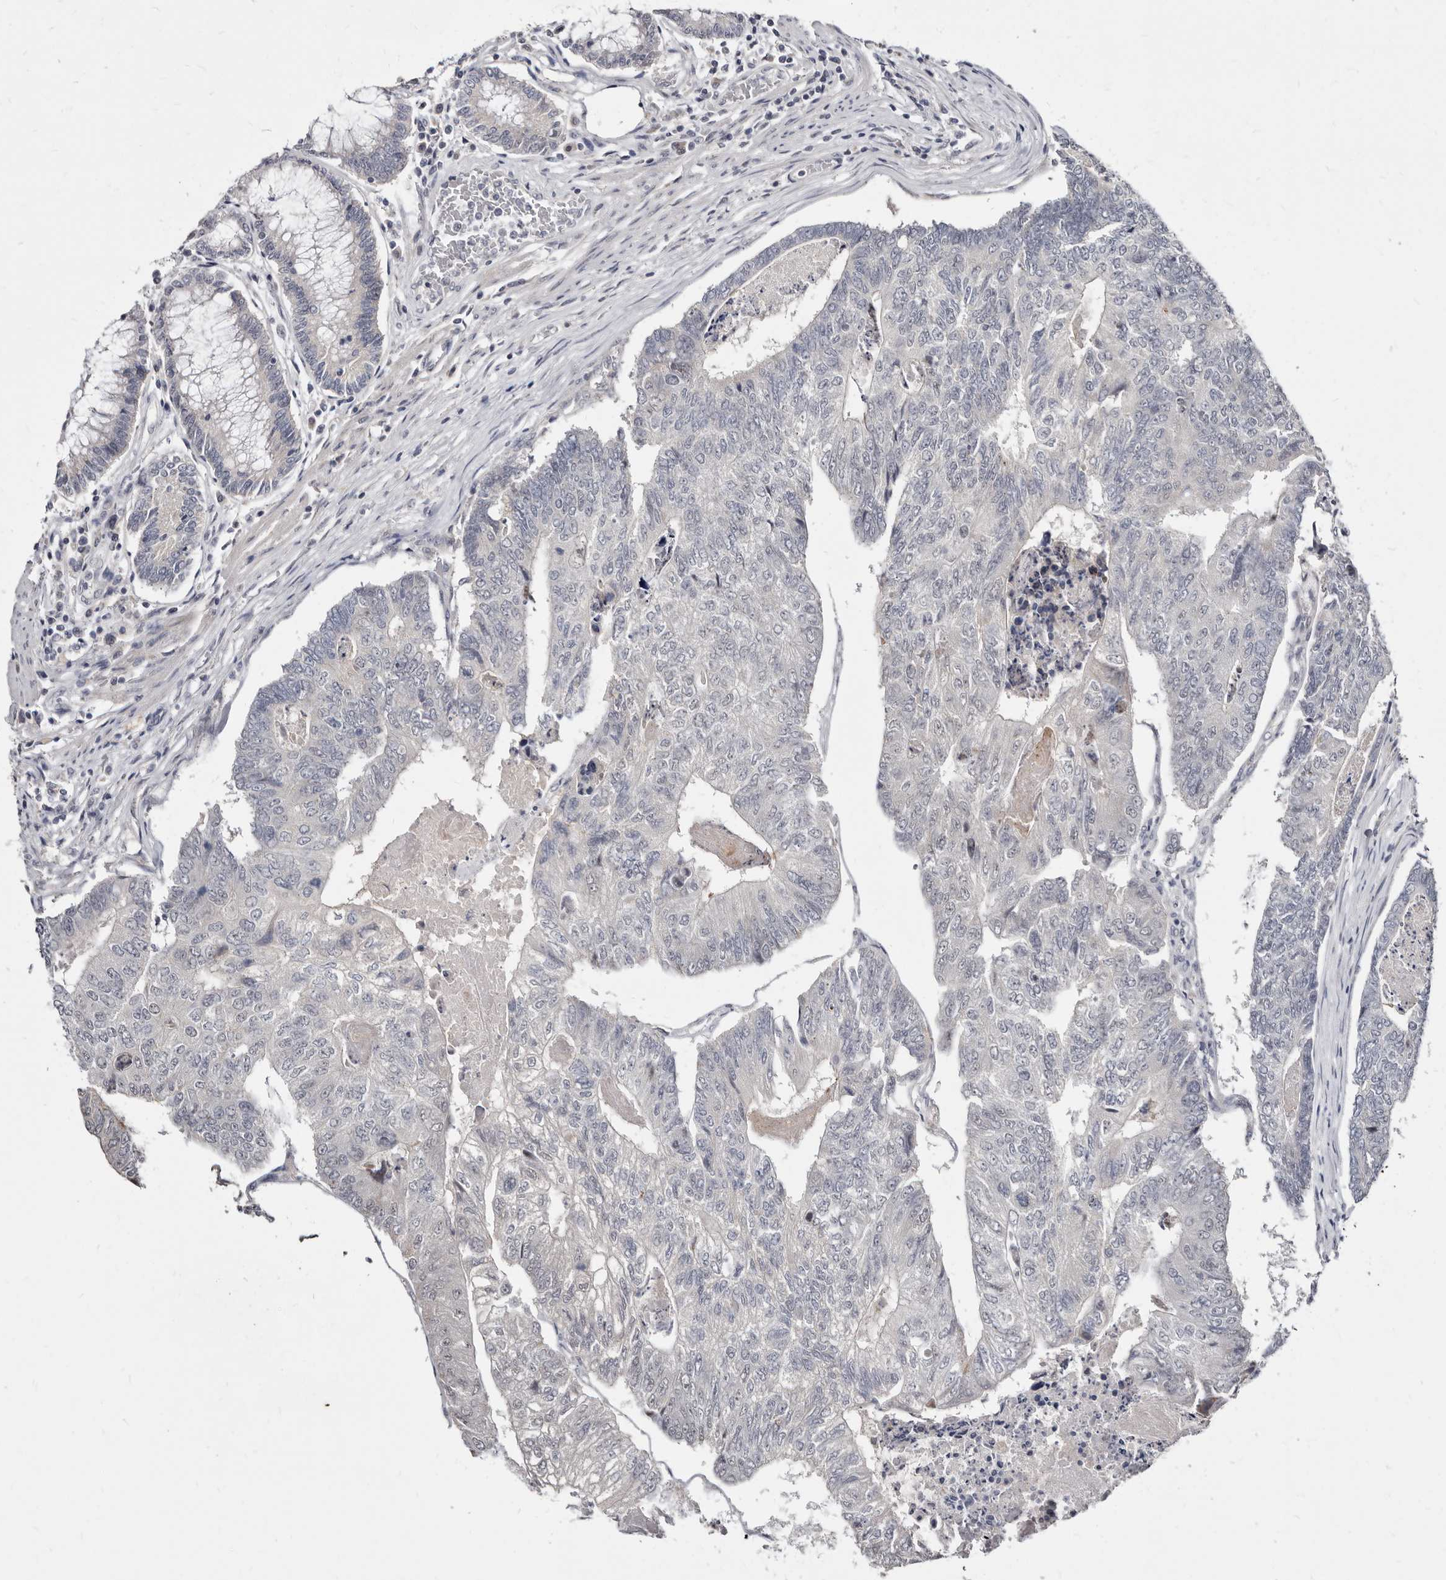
{"staining": {"intensity": "negative", "quantity": "none", "location": "none"}, "tissue": "colorectal cancer", "cell_type": "Tumor cells", "image_type": "cancer", "snomed": [{"axis": "morphology", "description": "Adenocarcinoma, NOS"}, {"axis": "topography", "description": "Colon"}], "caption": "Immunohistochemistry micrograph of neoplastic tissue: colorectal cancer (adenocarcinoma) stained with DAB shows no significant protein positivity in tumor cells.", "gene": "KLHL4", "patient": {"sex": "female", "age": 67}}